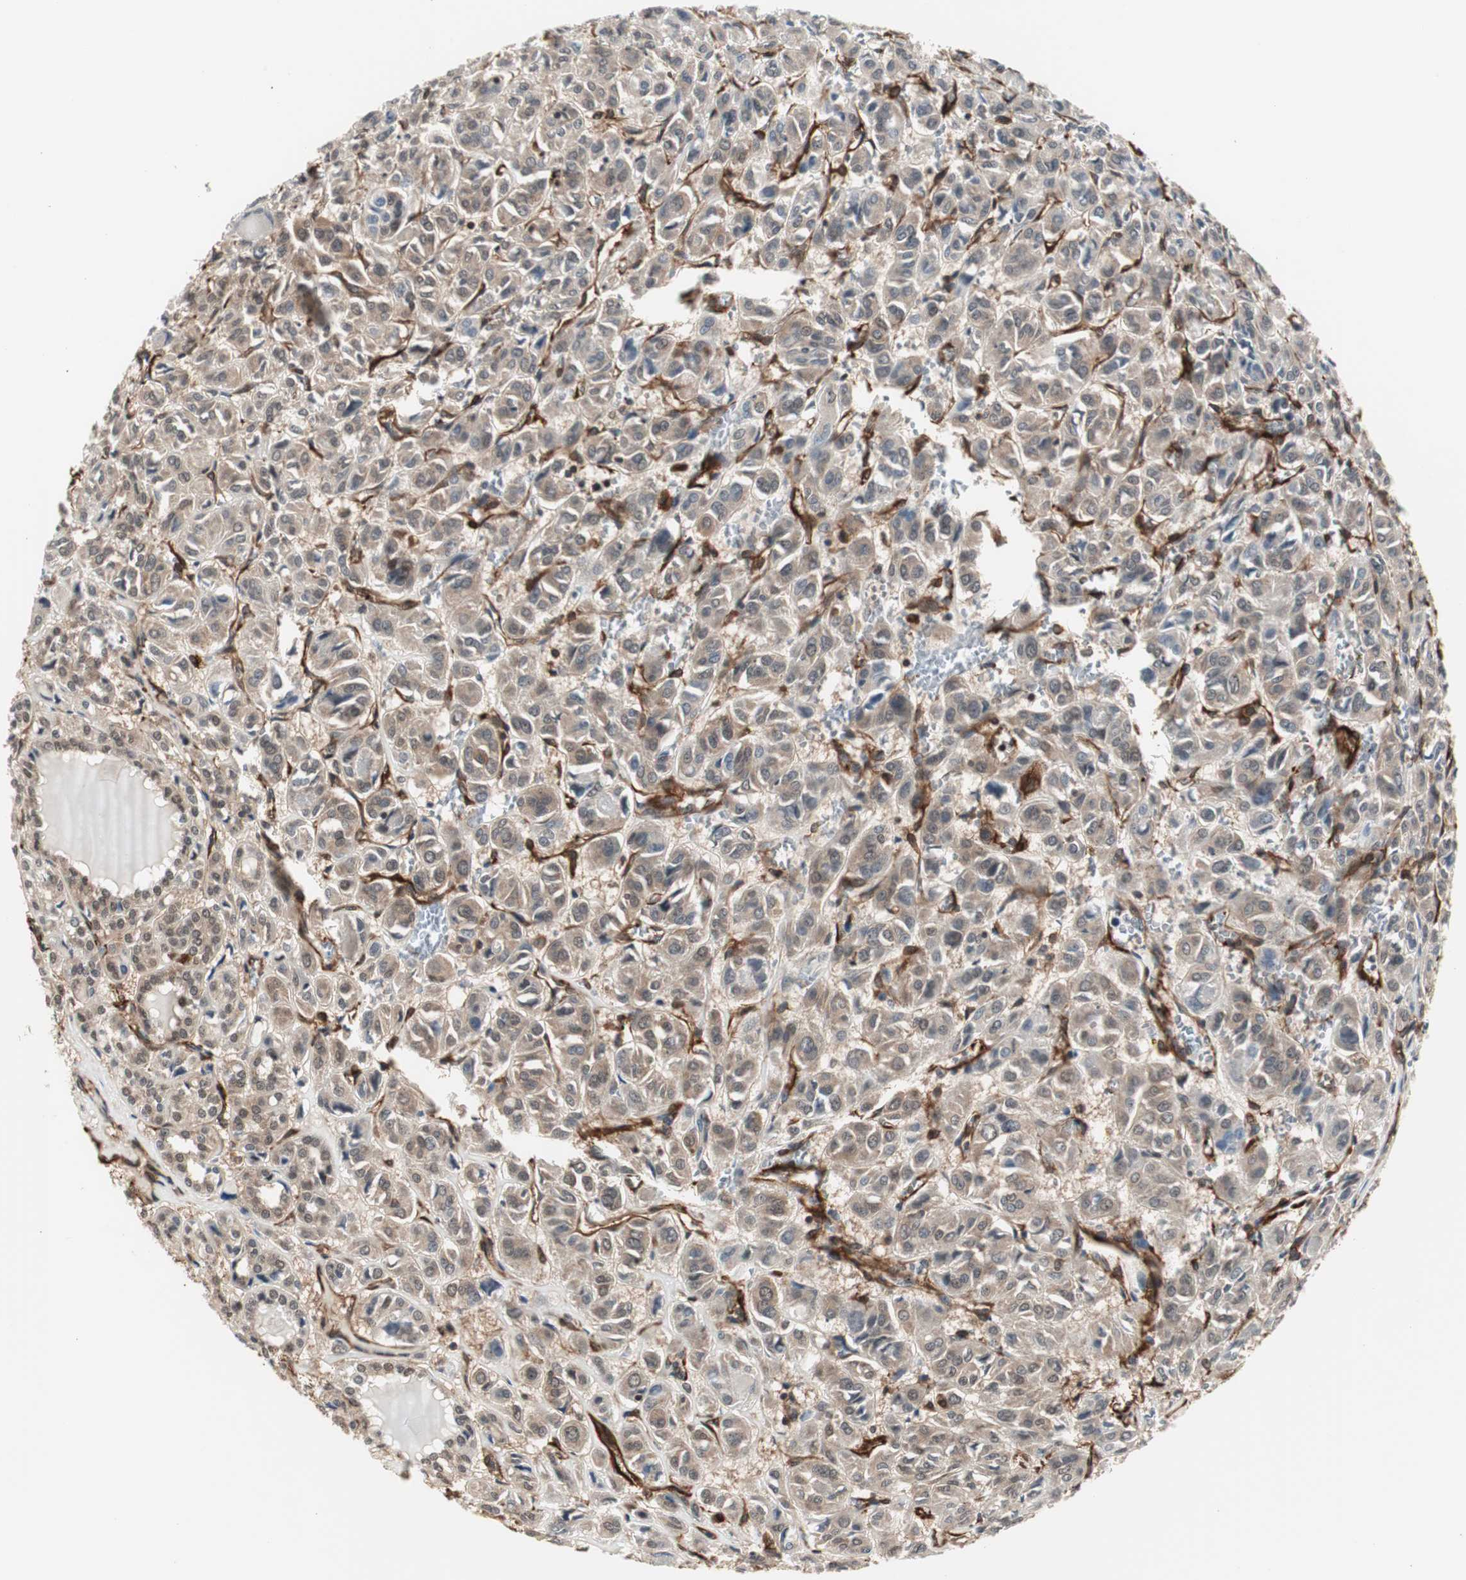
{"staining": {"intensity": "moderate", "quantity": ">75%", "location": "cytoplasmic/membranous"}, "tissue": "thyroid cancer", "cell_type": "Tumor cells", "image_type": "cancer", "snomed": [{"axis": "morphology", "description": "Follicular adenoma carcinoma, NOS"}, {"axis": "topography", "description": "Thyroid gland"}], "caption": "A medium amount of moderate cytoplasmic/membranous staining is identified in about >75% of tumor cells in thyroid cancer (follicular adenoma carcinoma) tissue.", "gene": "PTPN11", "patient": {"sex": "female", "age": 71}}